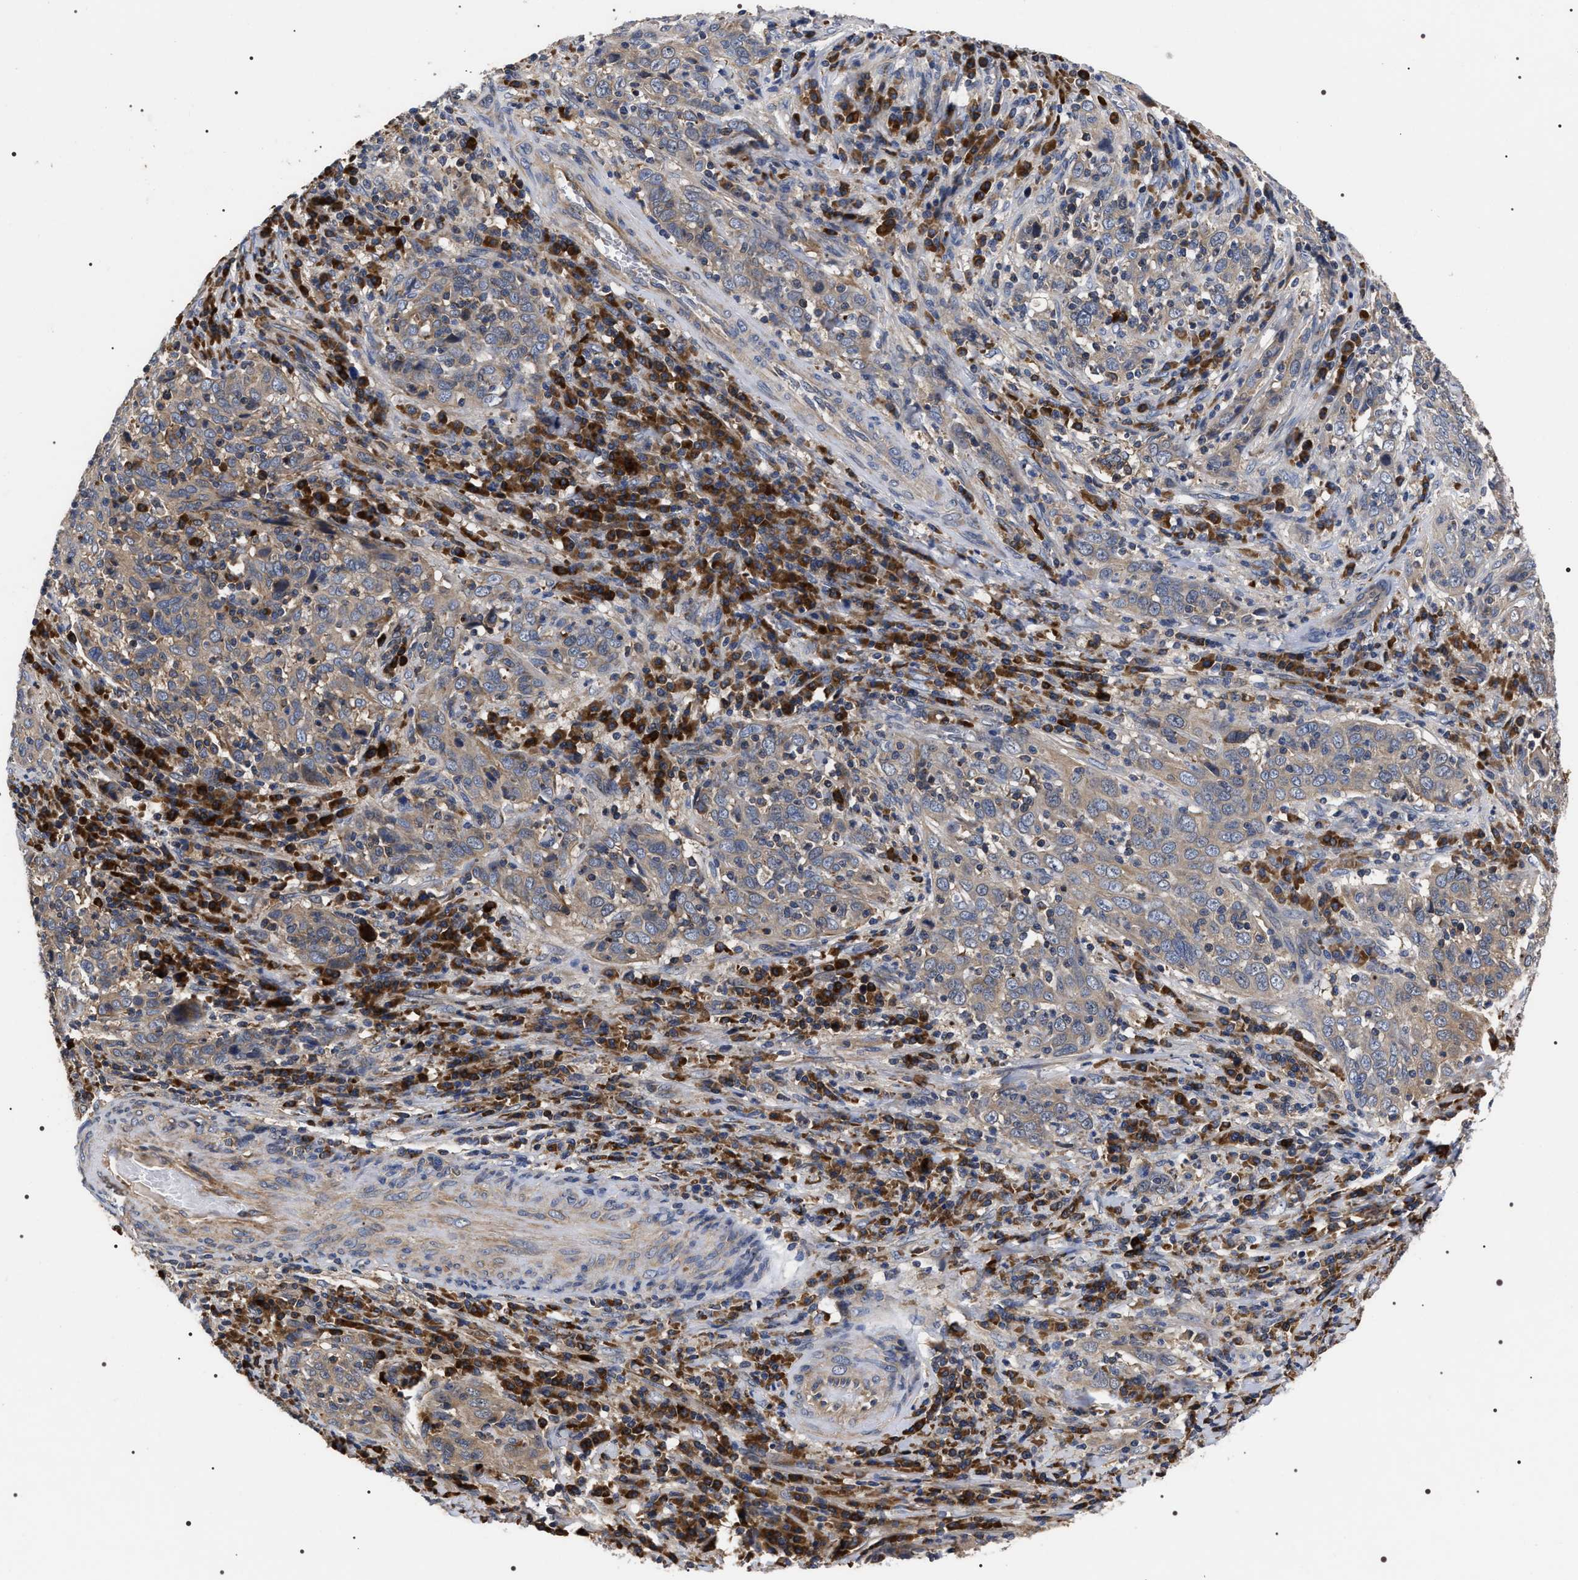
{"staining": {"intensity": "weak", "quantity": "25%-75%", "location": "cytoplasmic/membranous"}, "tissue": "cervical cancer", "cell_type": "Tumor cells", "image_type": "cancer", "snomed": [{"axis": "morphology", "description": "Squamous cell carcinoma, NOS"}, {"axis": "topography", "description": "Cervix"}], "caption": "Immunohistochemistry (IHC) (DAB (3,3'-diaminobenzidine)) staining of squamous cell carcinoma (cervical) reveals weak cytoplasmic/membranous protein expression in about 25%-75% of tumor cells.", "gene": "MIS18A", "patient": {"sex": "female", "age": 46}}